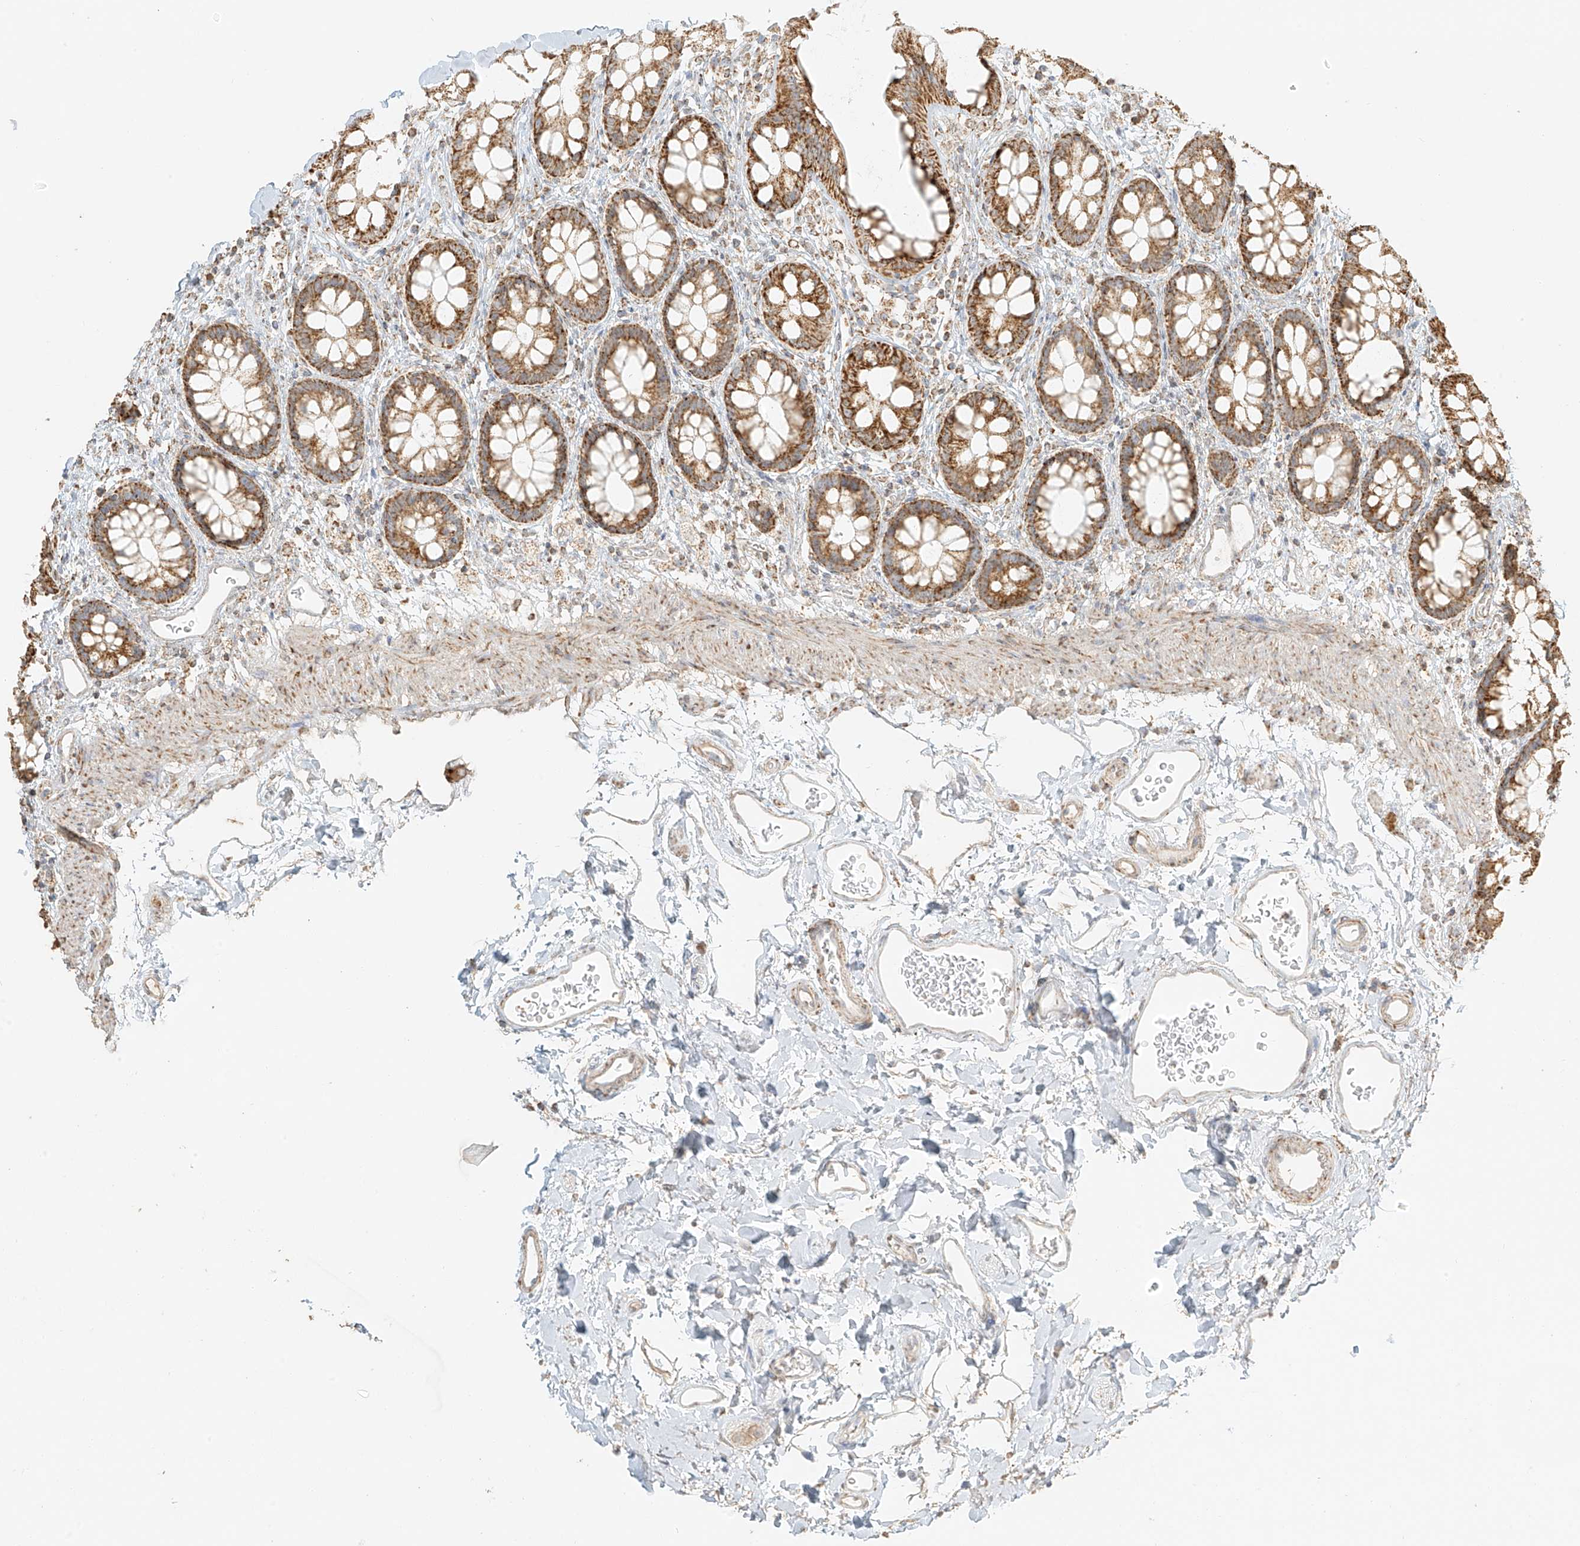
{"staining": {"intensity": "moderate", "quantity": ">75%", "location": "cytoplasmic/membranous"}, "tissue": "rectum", "cell_type": "Glandular cells", "image_type": "normal", "snomed": [{"axis": "morphology", "description": "Normal tissue, NOS"}, {"axis": "topography", "description": "Rectum"}], "caption": "Immunohistochemistry histopathology image of unremarkable human rectum stained for a protein (brown), which reveals medium levels of moderate cytoplasmic/membranous positivity in about >75% of glandular cells.", "gene": "MIPEP", "patient": {"sex": "female", "age": 65}}